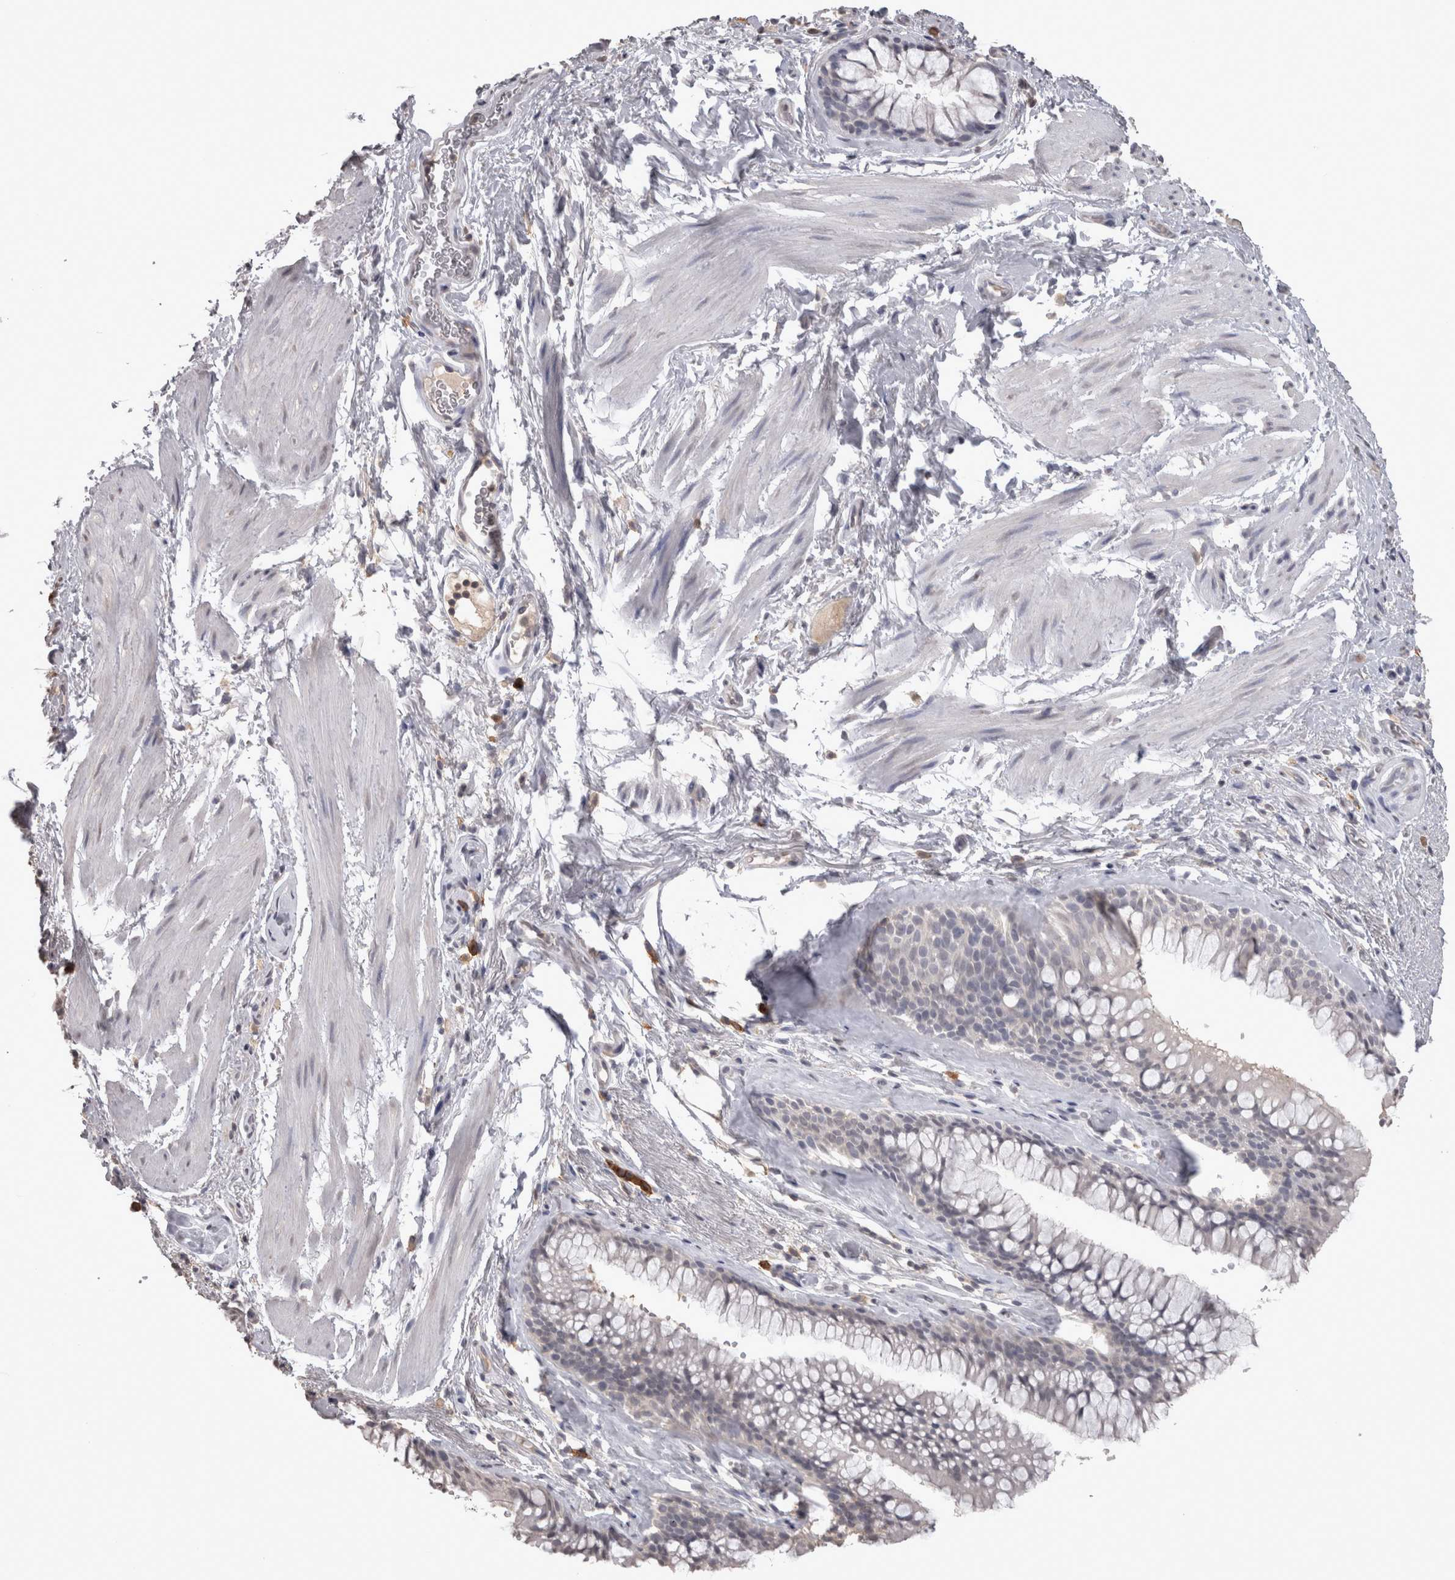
{"staining": {"intensity": "negative", "quantity": "none", "location": "none"}, "tissue": "bronchus", "cell_type": "Respiratory epithelial cells", "image_type": "normal", "snomed": [{"axis": "morphology", "description": "Normal tissue, NOS"}, {"axis": "topography", "description": "Cartilage tissue"}, {"axis": "topography", "description": "Bronchus"}], "caption": "Immunohistochemistry of normal bronchus displays no expression in respiratory epithelial cells.", "gene": "LAX1", "patient": {"sex": "female", "age": 53}}